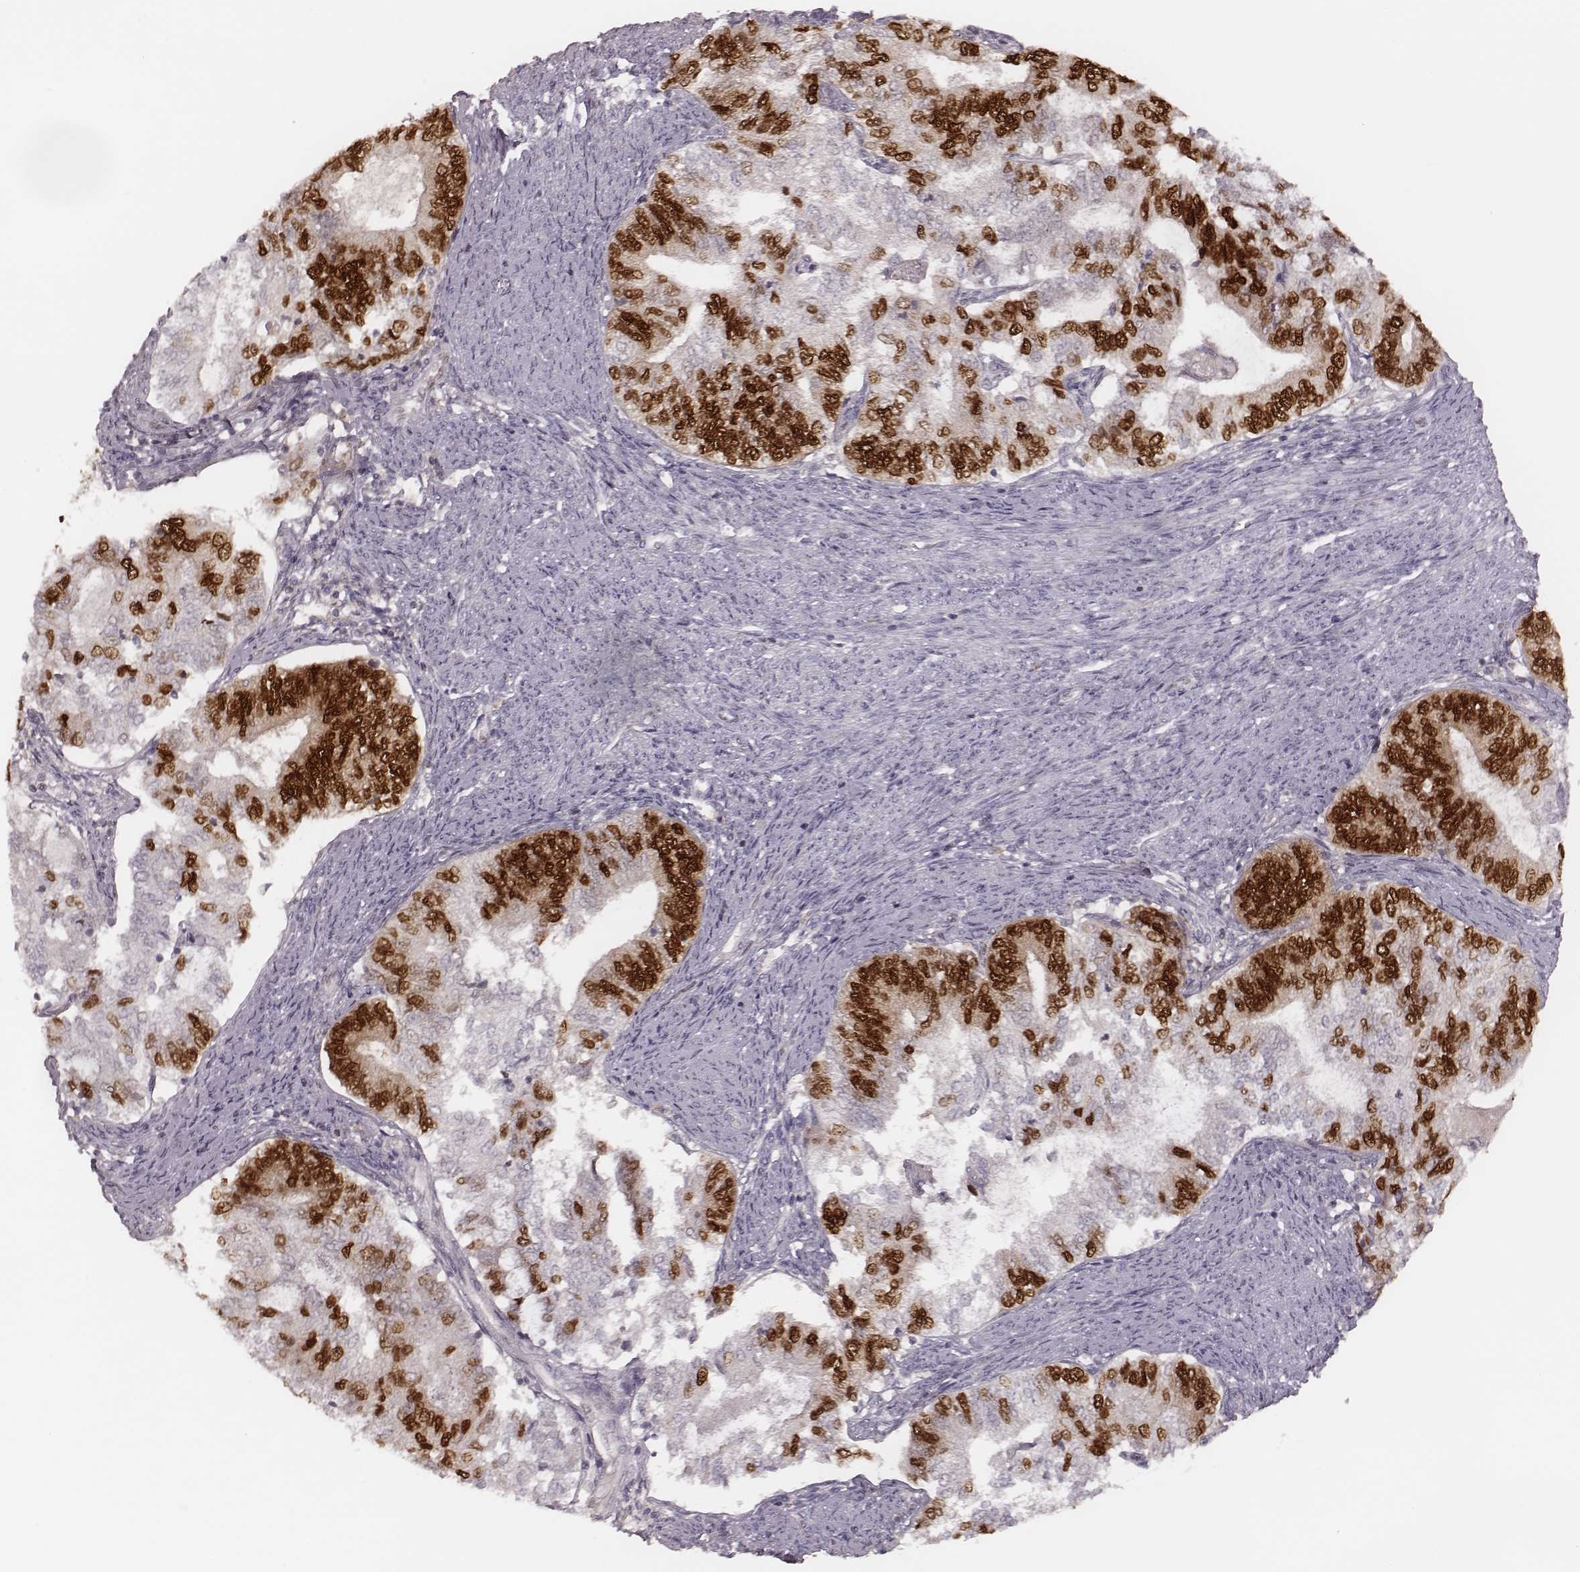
{"staining": {"intensity": "strong", "quantity": ">75%", "location": "nuclear"}, "tissue": "endometrial cancer", "cell_type": "Tumor cells", "image_type": "cancer", "snomed": [{"axis": "morphology", "description": "Adenocarcinoma, NOS"}, {"axis": "topography", "description": "Endometrium"}], "caption": "Endometrial cancer (adenocarcinoma) tissue demonstrates strong nuclear positivity in approximately >75% of tumor cells, visualized by immunohistochemistry.", "gene": "MSX1", "patient": {"sex": "female", "age": 65}}